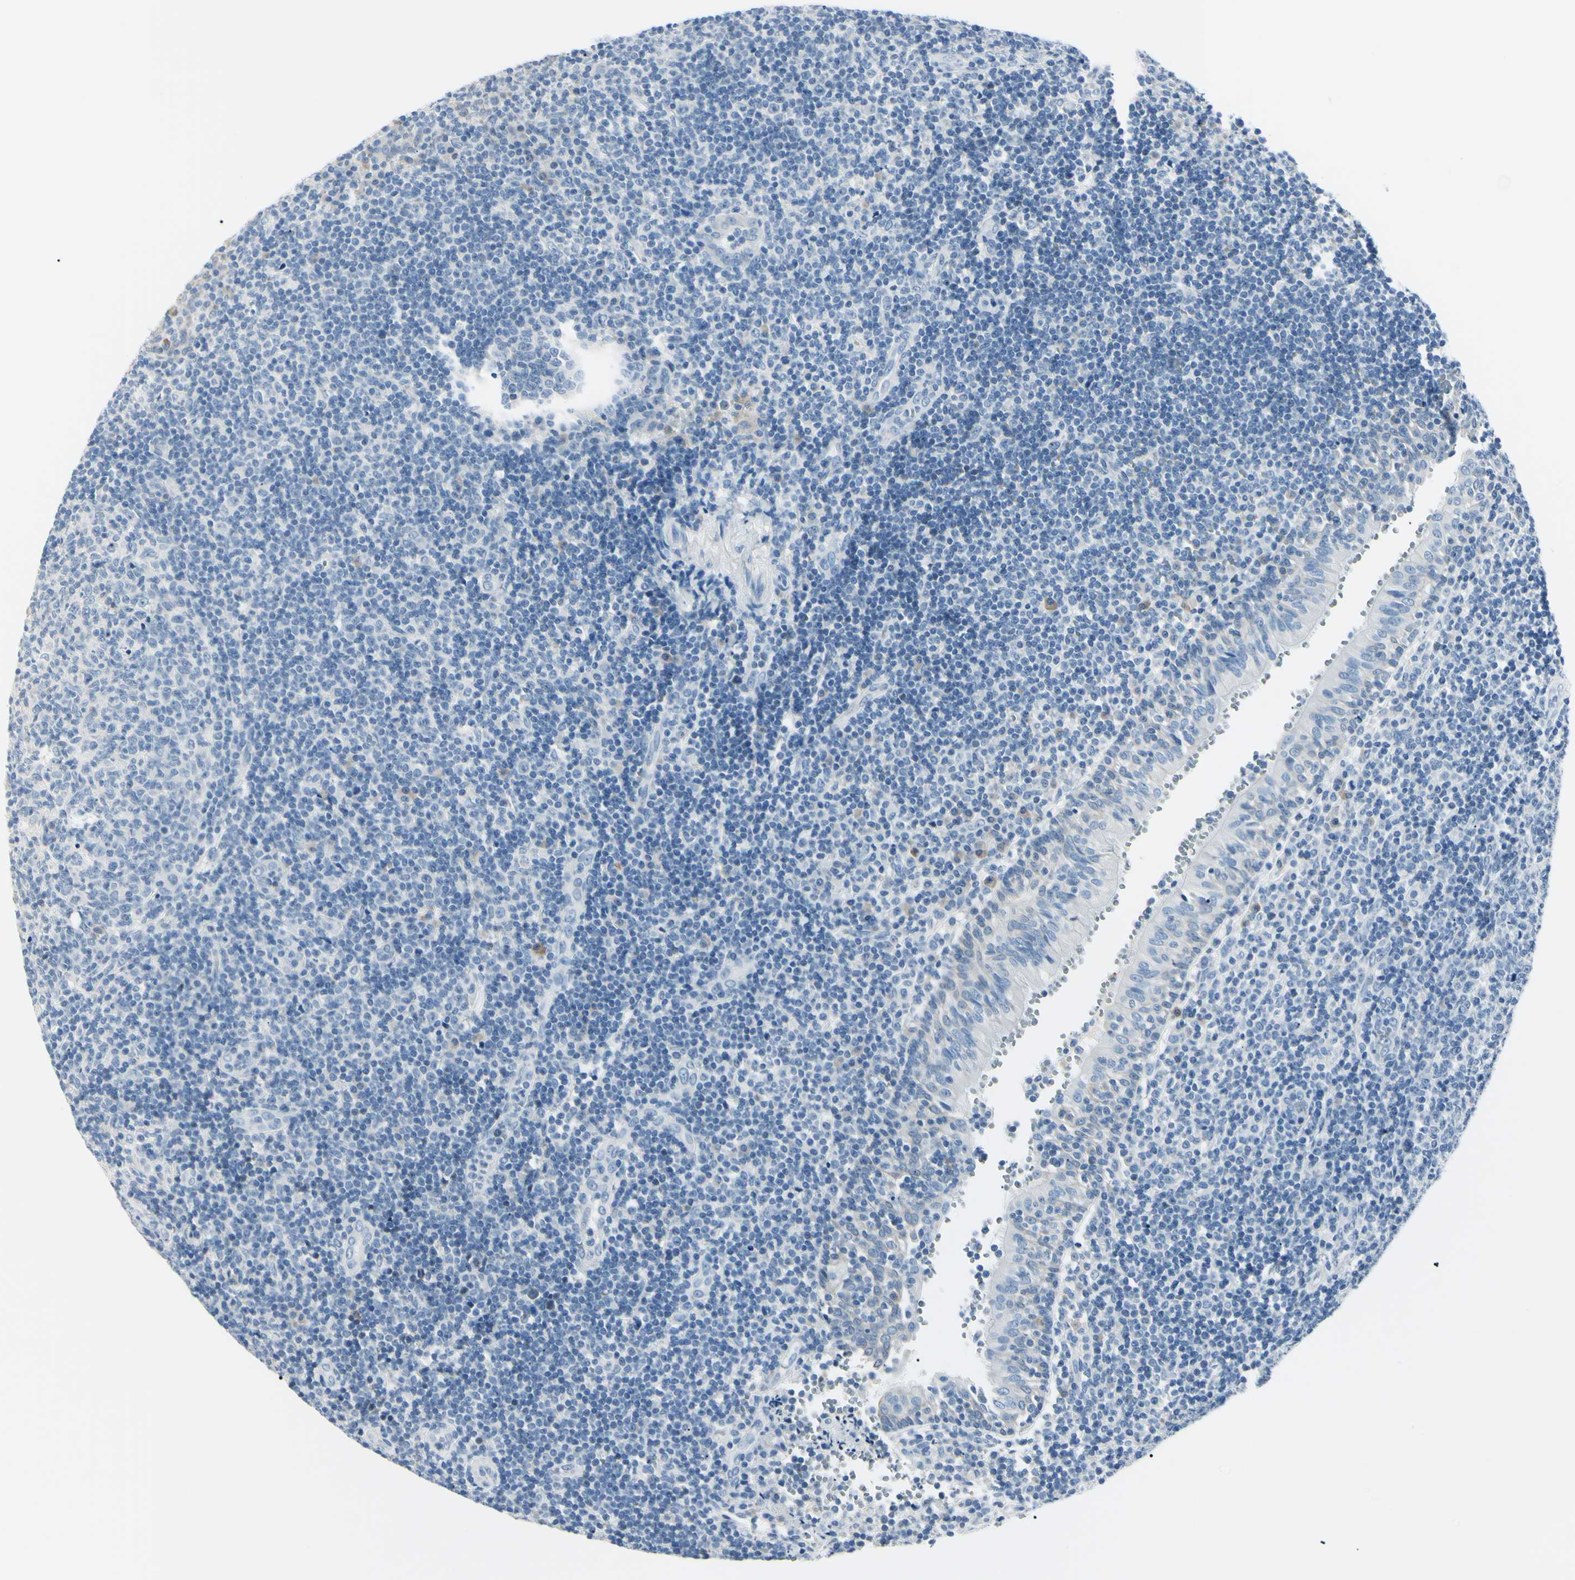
{"staining": {"intensity": "negative", "quantity": "none", "location": "none"}, "tissue": "tonsil", "cell_type": "Germinal center cells", "image_type": "normal", "snomed": [{"axis": "morphology", "description": "Normal tissue, NOS"}, {"axis": "topography", "description": "Tonsil"}], "caption": "Immunohistochemistry (IHC) image of unremarkable tonsil: human tonsil stained with DAB demonstrates no significant protein staining in germinal center cells.", "gene": "CA2", "patient": {"sex": "female", "age": 40}}